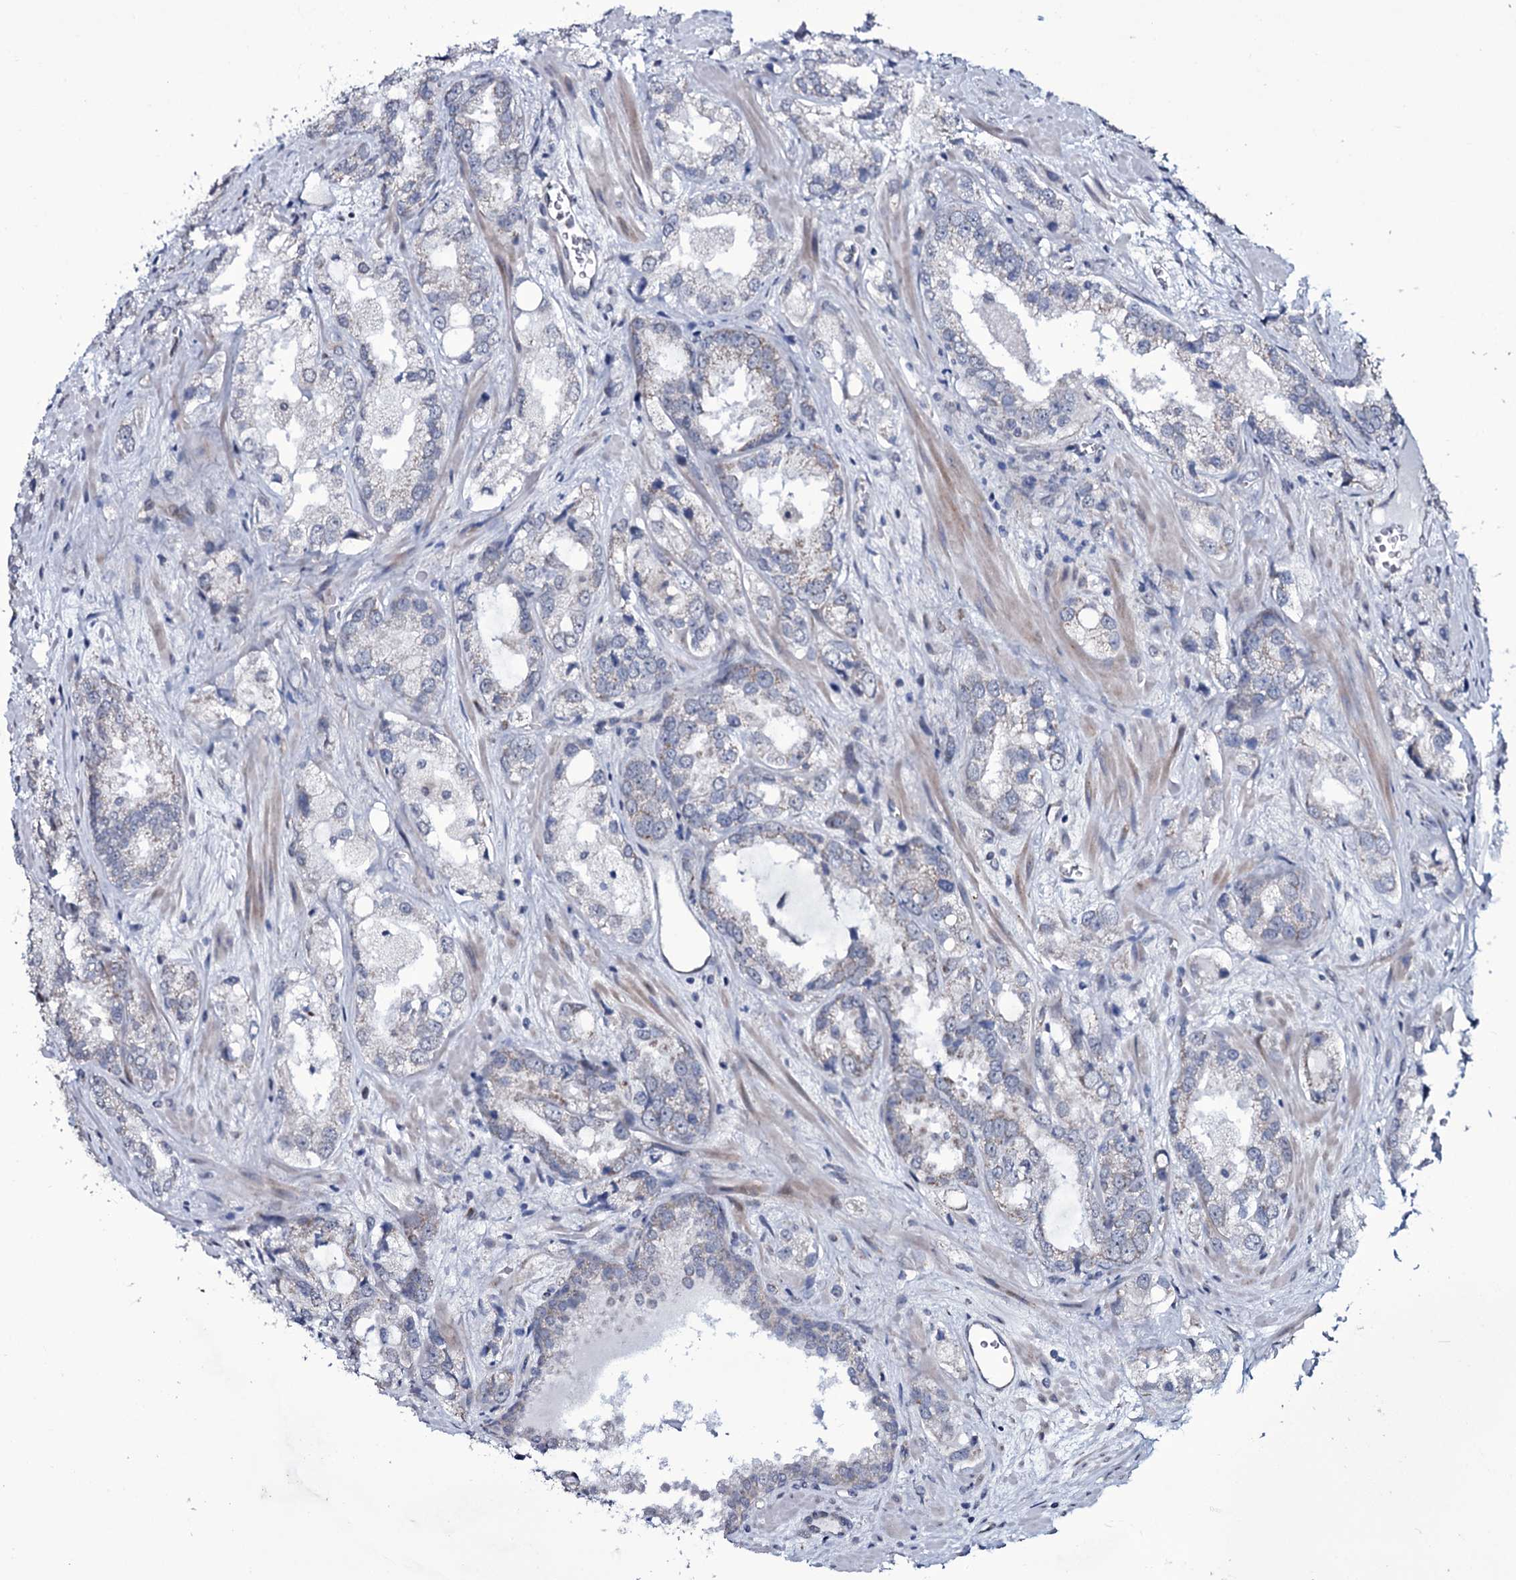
{"staining": {"intensity": "negative", "quantity": "none", "location": "none"}, "tissue": "prostate cancer", "cell_type": "Tumor cells", "image_type": "cancer", "snomed": [{"axis": "morphology", "description": "Adenocarcinoma, Low grade"}, {"axis": "topography", "description": "Prostate"}], "caption": "Prostate cancer was stained to show a protein in brown. There is no significant staining in tumor cells. The staining is performed using DAB (3,3'-diaminobenzidine) brown chromogen with nuclei counter-stained in using hematoxylin.", "gene": "WIPF3", "patient": {"sex": "male", "age": 47}}